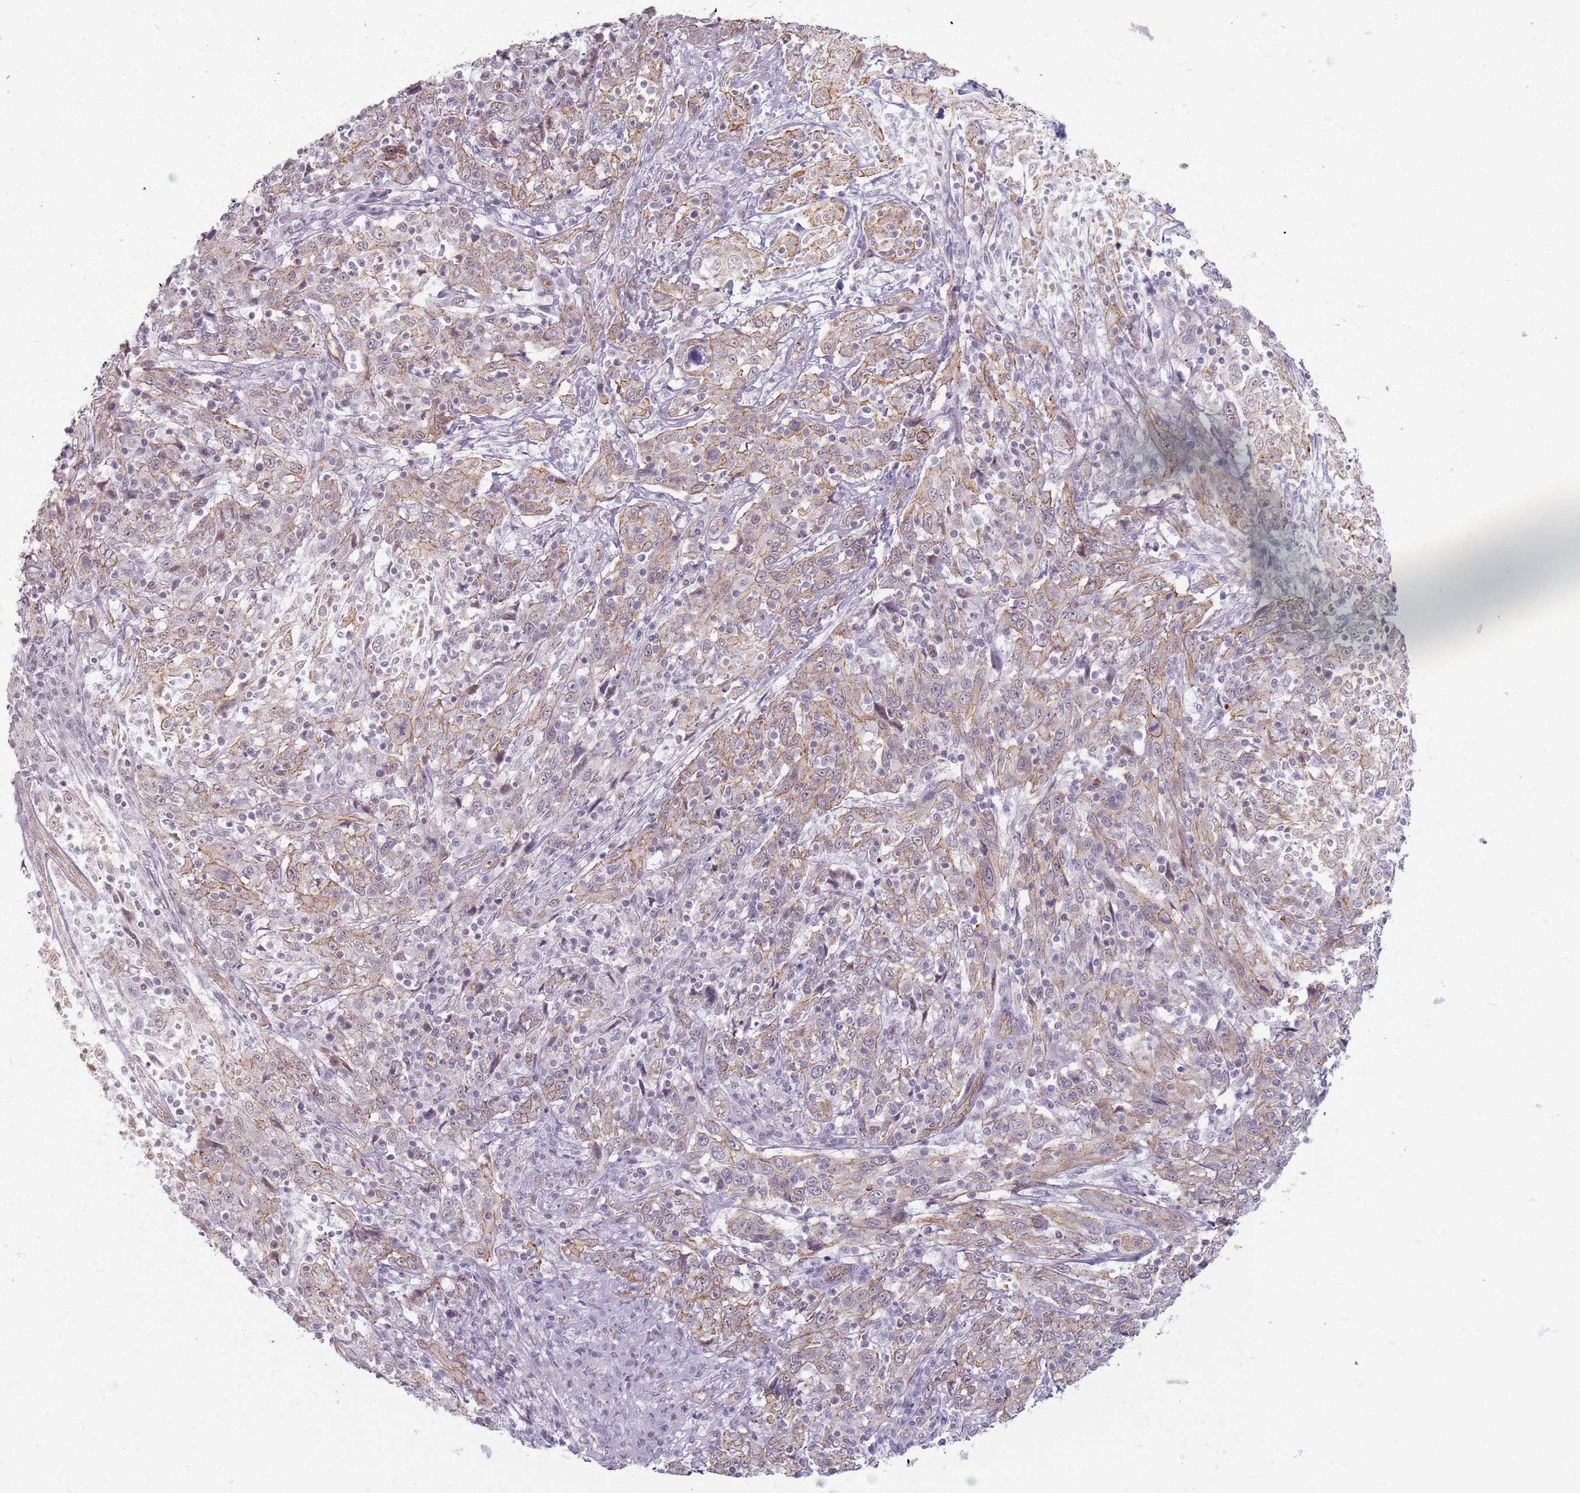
{"staining": {"intensity": "weak", "quantity": "25%-75%", "location": "cytoplasmic/membranous"}, "tissue": "cervical cancer", "cell_type": "Tumor cells", "image_type": "cancer", "snomed": [{"axis": "morphology", "description": "Squamous cell carcinoma, NOS"}, {"axis": "topography", "description": "Cervix"}], "caption": "Protein expression analysis of human cervical cancer reveals weak cytoplasmic/membranous expression in approximately 25%-75% of tumor cells.", "gene": "KCNA5", "patient": {"sex": "female", "age": 46}}